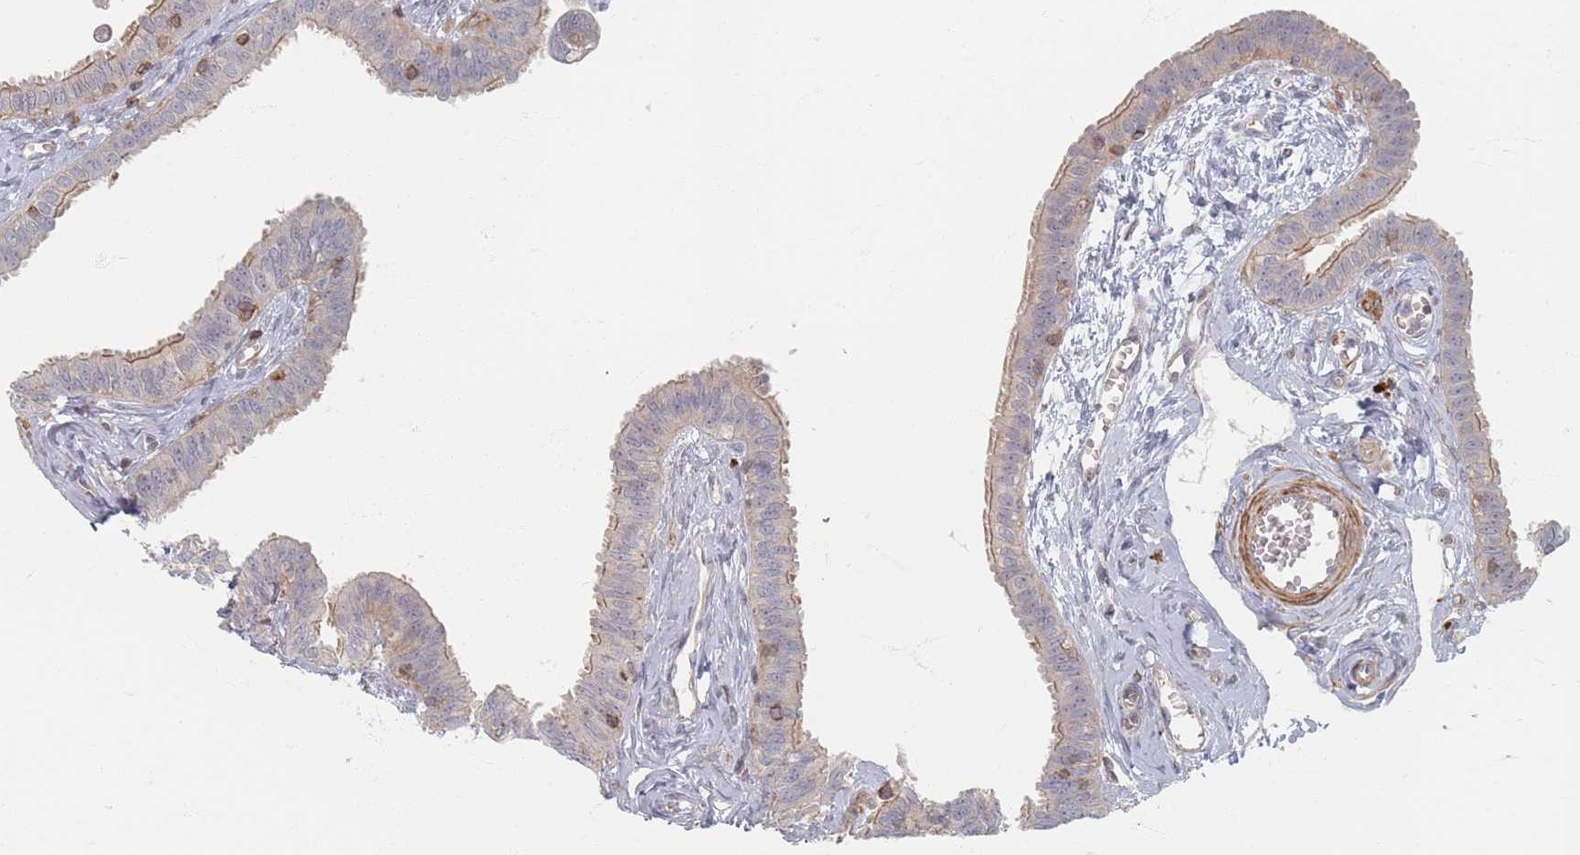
{"staining": {"intensity": "moderate", "quantity": "25%-75%", "location": "cytoplasmic/membranous"}, "tissue": "fallopian tube", "cell_type": "Glandular cells", "image_type": "normal", "snomed": [{"axis": "morphology", "description": "Normal tissue, NOS"}, {"axis": "morphology", "description": "Carcinoma, NOS"}, {"axis": "topography", "description": "Fallopian tube"}, {"axis": "topography", "description": "Ovary"}], "caption": "Benign fallopian tube displays moderate cytoplasmic/membranous expression in approximately 25%-75% of glandular cells, visualized by immunohistochemistry.", "gene": "ZKSCAN7", "patient": {"sex": "female", "age": 59}}